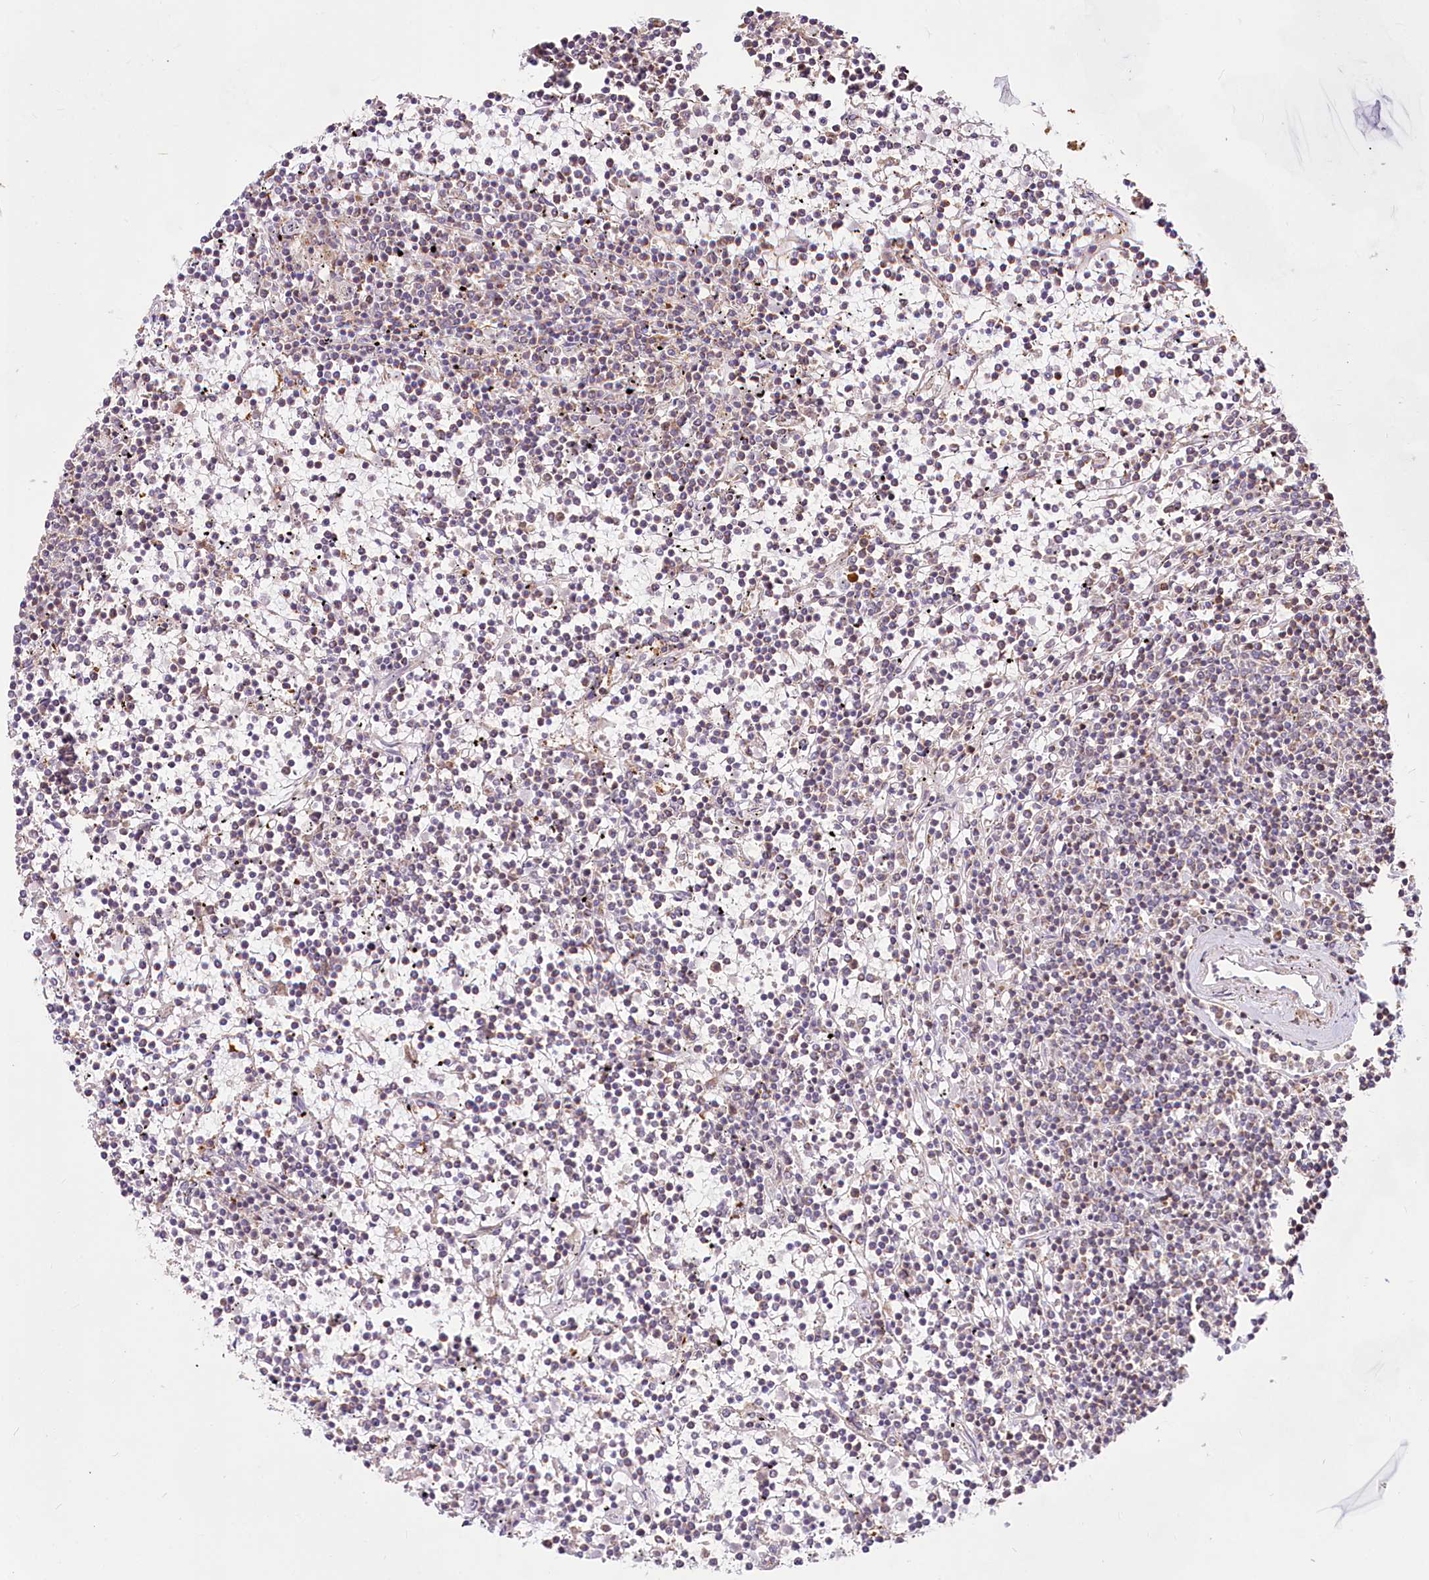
{"staining": {"intensity": "negative", "quantity": "none", "location": "none"}, "tissue": "lymphoma", "cell_type": "Tumor cells", "image_type": "cancer", "snomed": [{"axis": "morphology", "description": "Malignant lymphoma, non-Hodgkin's type, Low grade"}, {"axis": "topography", "description": "Spleen"}], "caption": "The image demonstrates no significant staining in tumor cells of malignant lymphoma, non-Hodgkin's type (low-grade).", "gene": "TASOR2", "patient": {"sex": "female", "age": 19}}